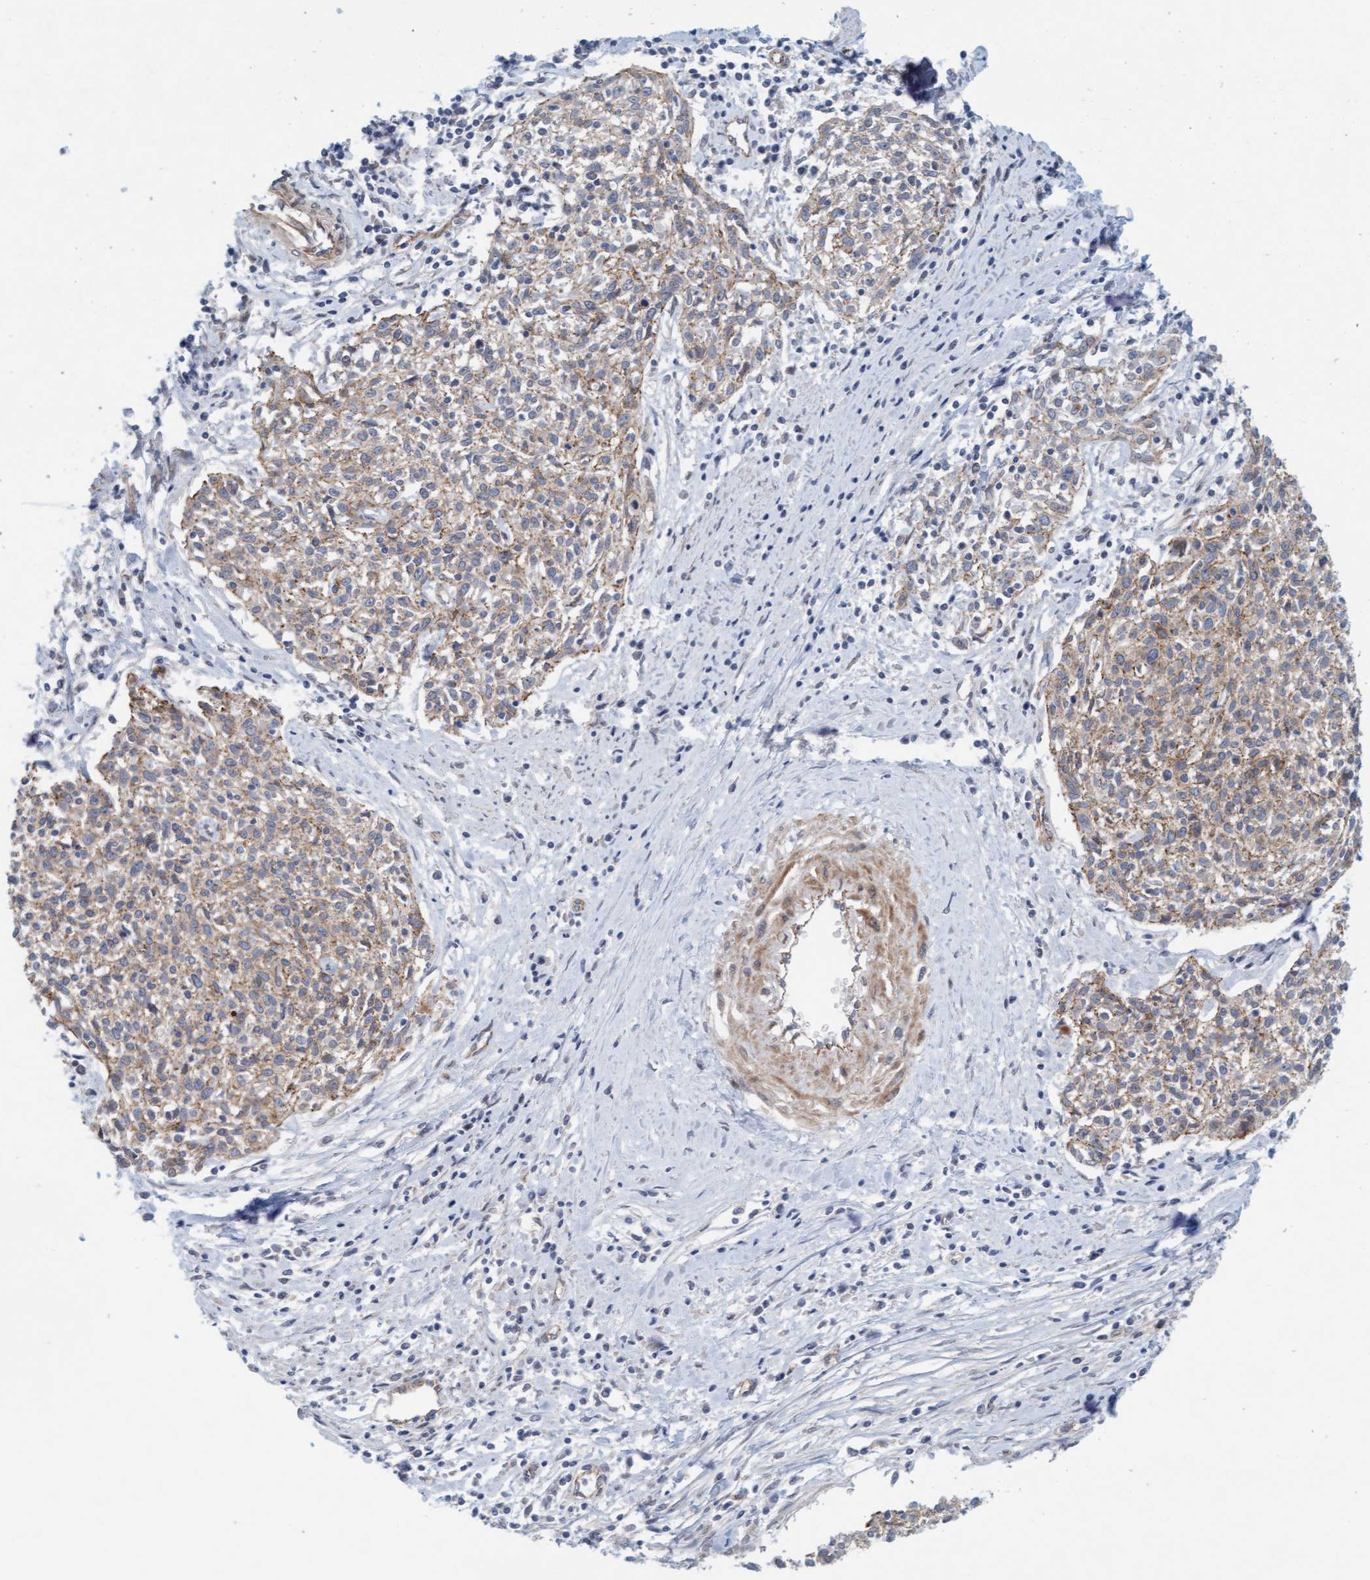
{"staining": {"intensity": "weak", "quantity": ">75%", "location": "cytoplasmic/membranous"}, "tissue": "cervical cancer", "cell_type": "Tumor cells", "image_type": "cancer", "snomed": [{"axis": "morphology", "description": "Squamous cell carcinoma, NOS"}, {"axis": "topography", "description": "Cervix"}], "caption": "Human squamous cell carcinoma (cervical) stained with a brown dye shows weak cytoplasmic/membranous positive positivity in about >75% of tumor cells.", "gene": "KRBA2", "patient": {"sex": "female", "age": 51}}